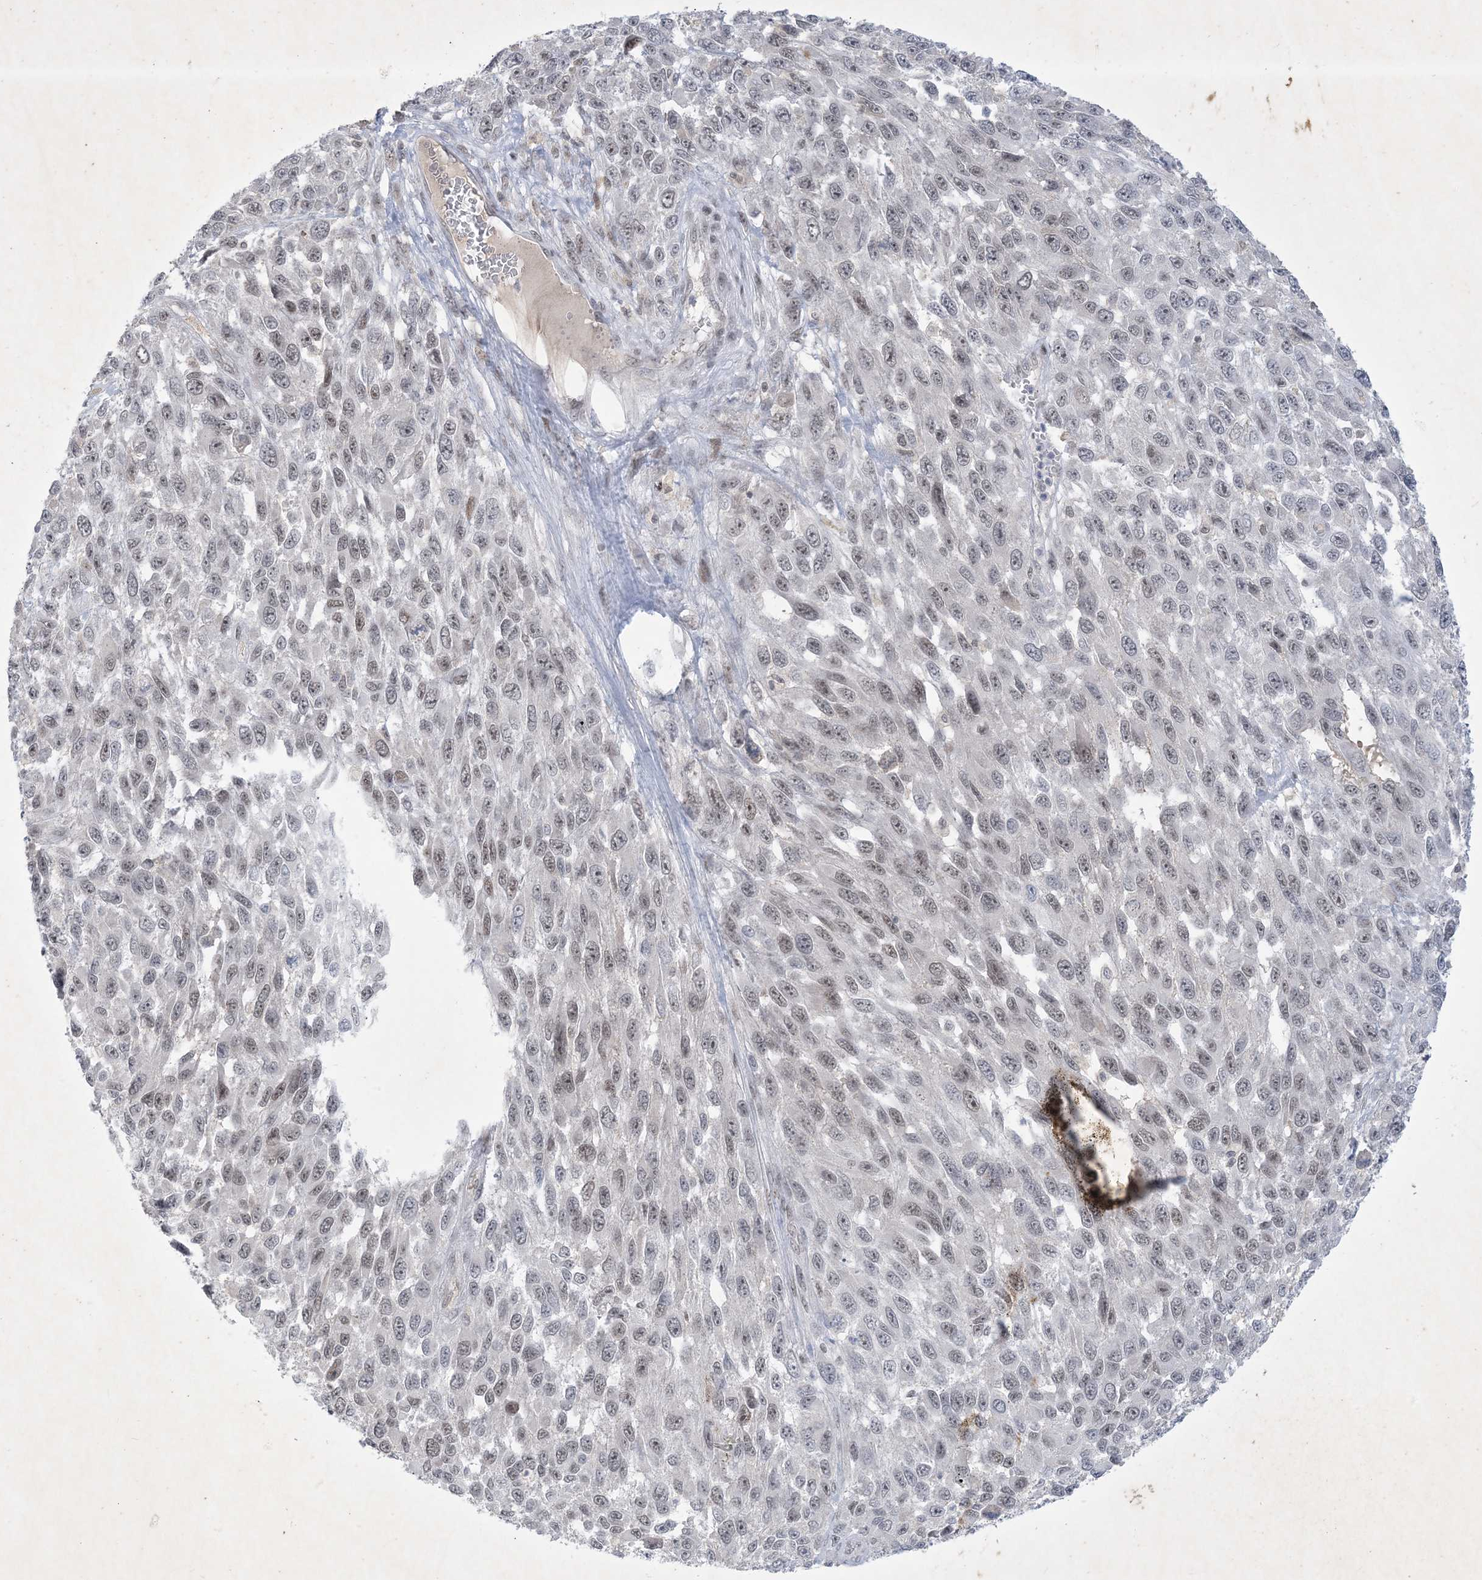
{"staining": {"intensity": "weak", "quantity": ">75%", "location": "nuclear"}, "tissue": "melanoma", "cell_type": "Tumor cells", "image_type": "cancer", "snomed": [{"axis": "morphology", "description": "Malignant melanoma, NOS"}, {"axis": "topography", "description": "Skin"}], "caption": "Tumor cells reveal low levels of weak nuclear positivity in about >75% of cells in human melanoma.", "gene": "ZNF674", "patient": {"sex": "female", "age": 96}}